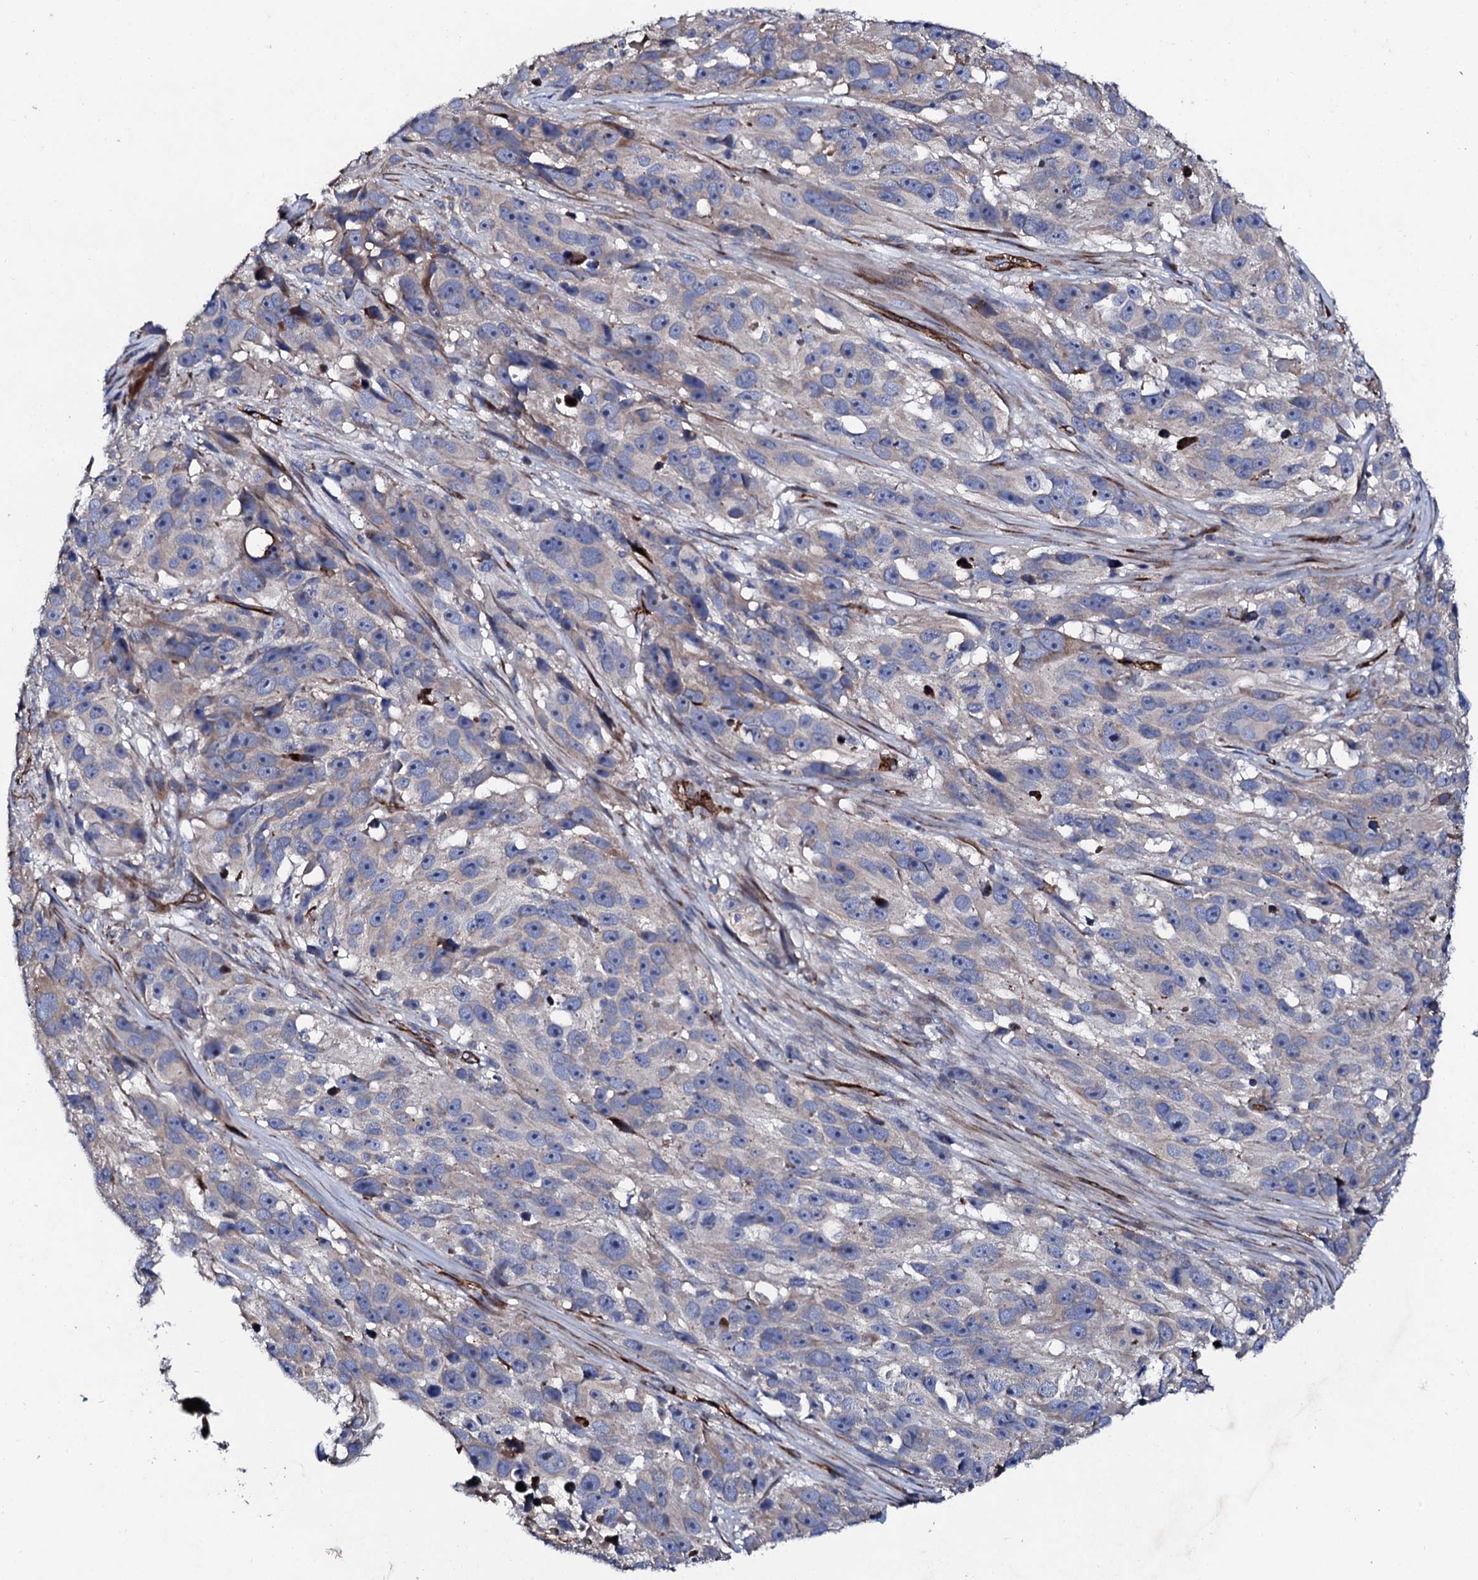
{"staining": {"intensity": "negative", "quantity": "none", "location": "none"}, "tissue": "melanoma", "cell_type": "Tumor cells", "image_type": "cancer", "snomed": [{"axis": "morphology", "description": "Malignant melanoma, NOS"}, {"axis": "topography", "description": "Skin"}], "caption": "Tumor cells show no significant positivity in malignant melanoma.", "gene": "DBX1", "patient": {"sex": "male", "age": 84}}